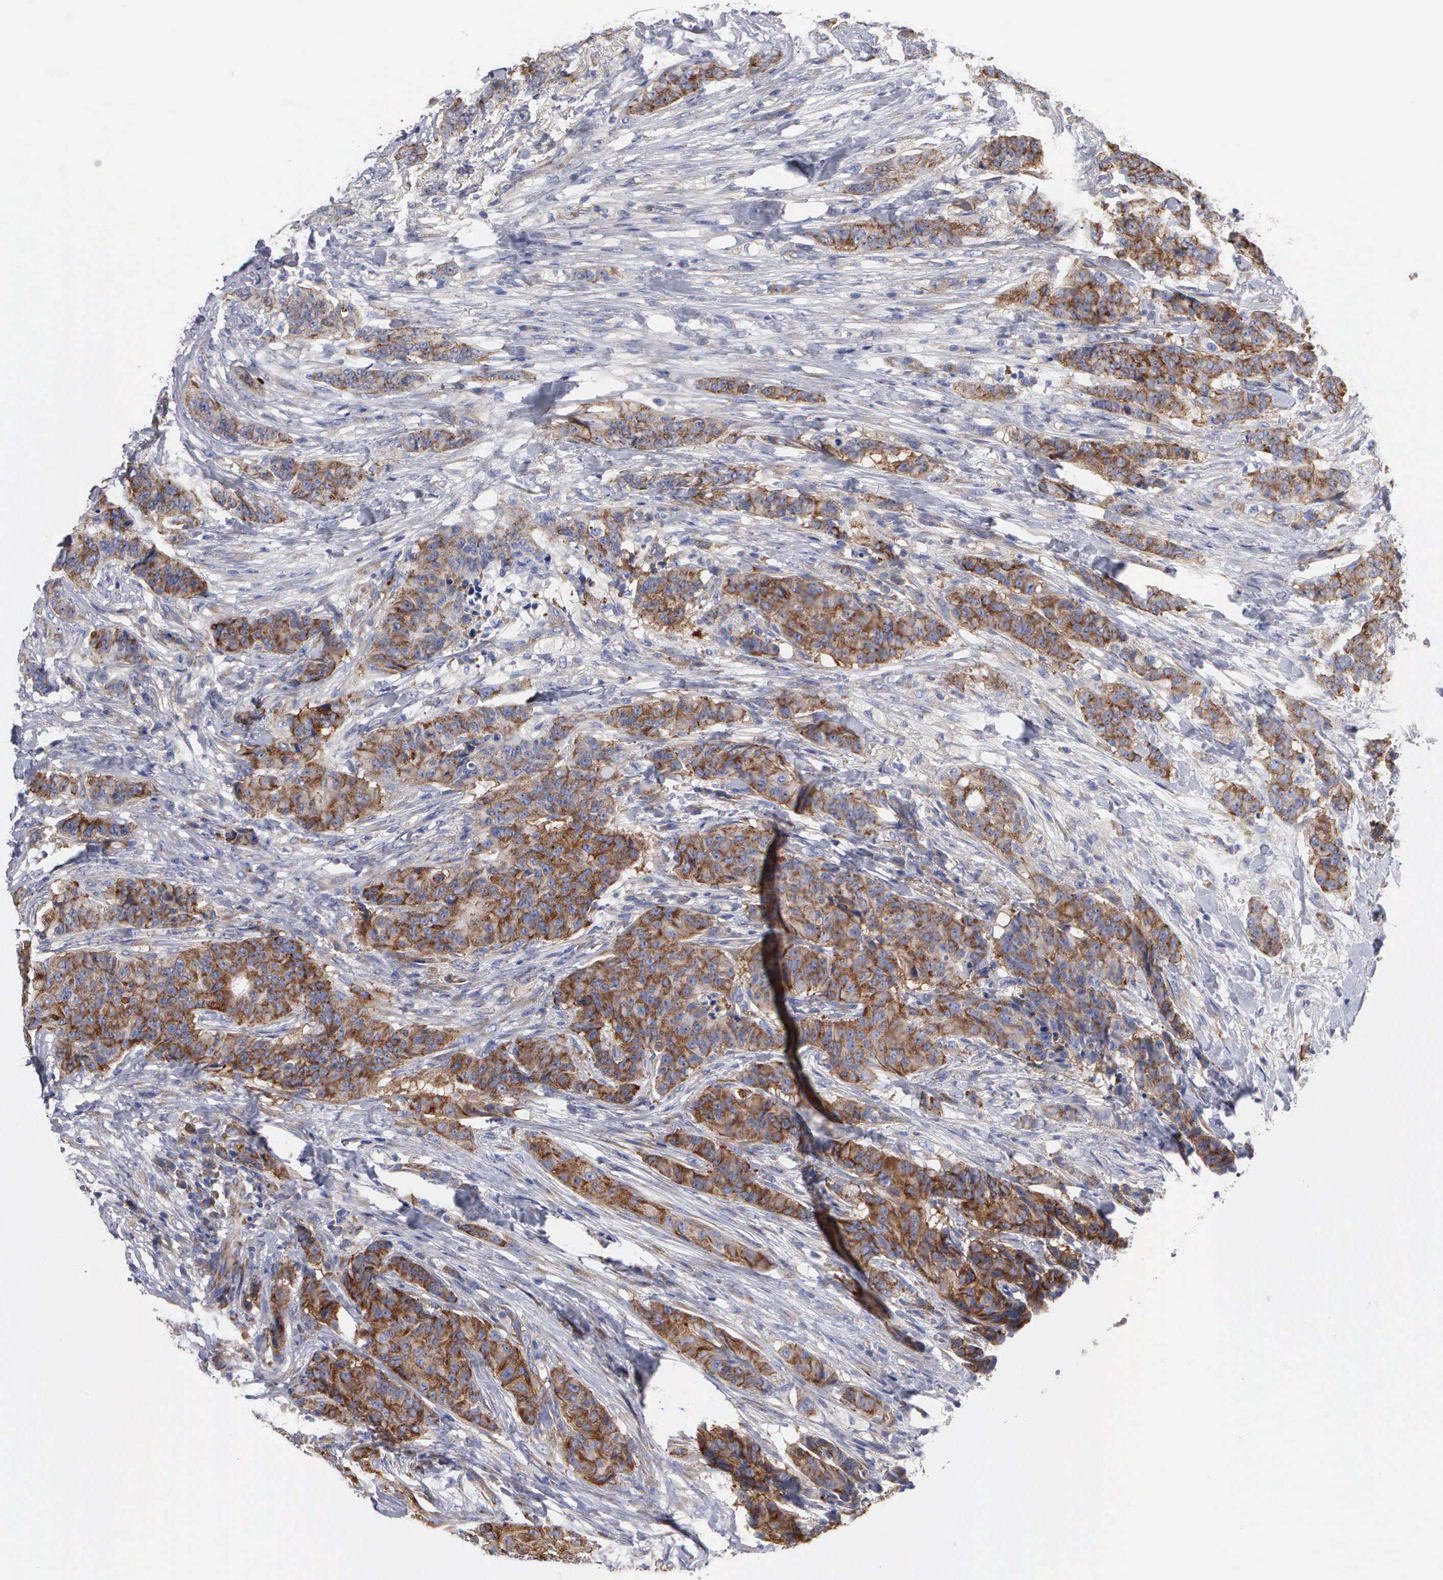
{"staining": {"intensity": "moderate", "quantity": ">75%", "location": "cytoplasmic/membranous"}, "tissue": "breast cancer", "cell_type": "Tumor cells", "image_type": "cancer", "snomed": [{"axis": "morphology", "description": "Duct carcinoma"}, {"axis": "topography", "description": "Breast"}], "caption": "A medium amount of moderate cytoplasmic/membranous expression is present in approximately >75% of tumor cells in breast cancer (infiltrating ductal carcinoma) tissue. Nuclei are stained in blue.", "gene": "TXLNG", "patient": {"sex": "female", "age": 40}}